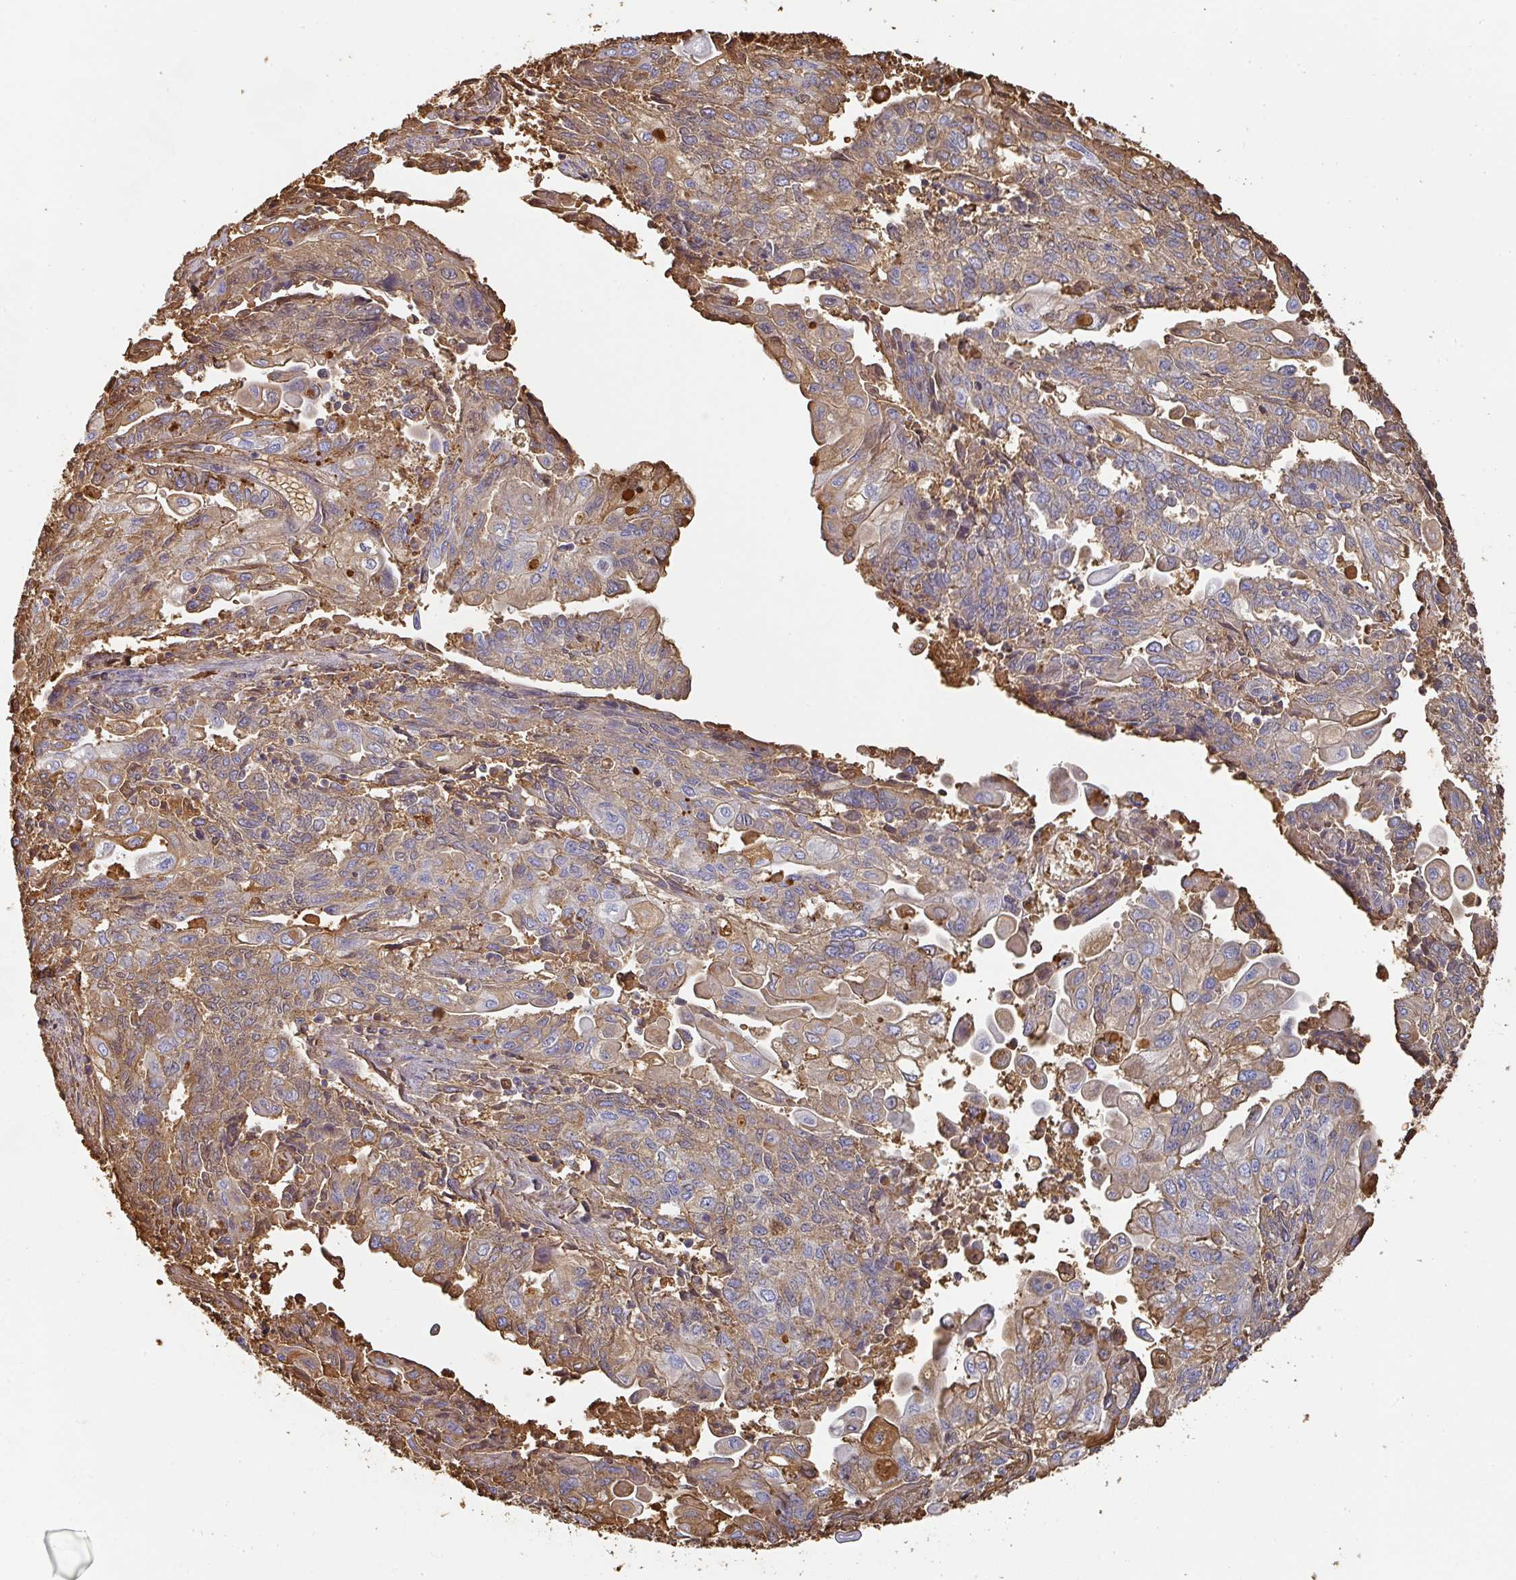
{"staining": {"intensity": "moderate", "quantity": "25%-75%", "location": "cytoplasmic/membranous"}, "tissue": "endometrial cancer", "cell_type": "Tumor cells", "image_type": "cancer", "snomed": [{"axis": "morphology", "description": "Adenocarcinoma, NOS"}, {"axis": "topography", "description": "Endometrium"}], "caption": "Protein staining demonstrates moderate cytoplasmic/membranous expression in approximately 25%-75% of tumor cells in adenocarcinoma (endometrial).", "gene": "ALB", "patient": {"sex": "female", "age": 54}}